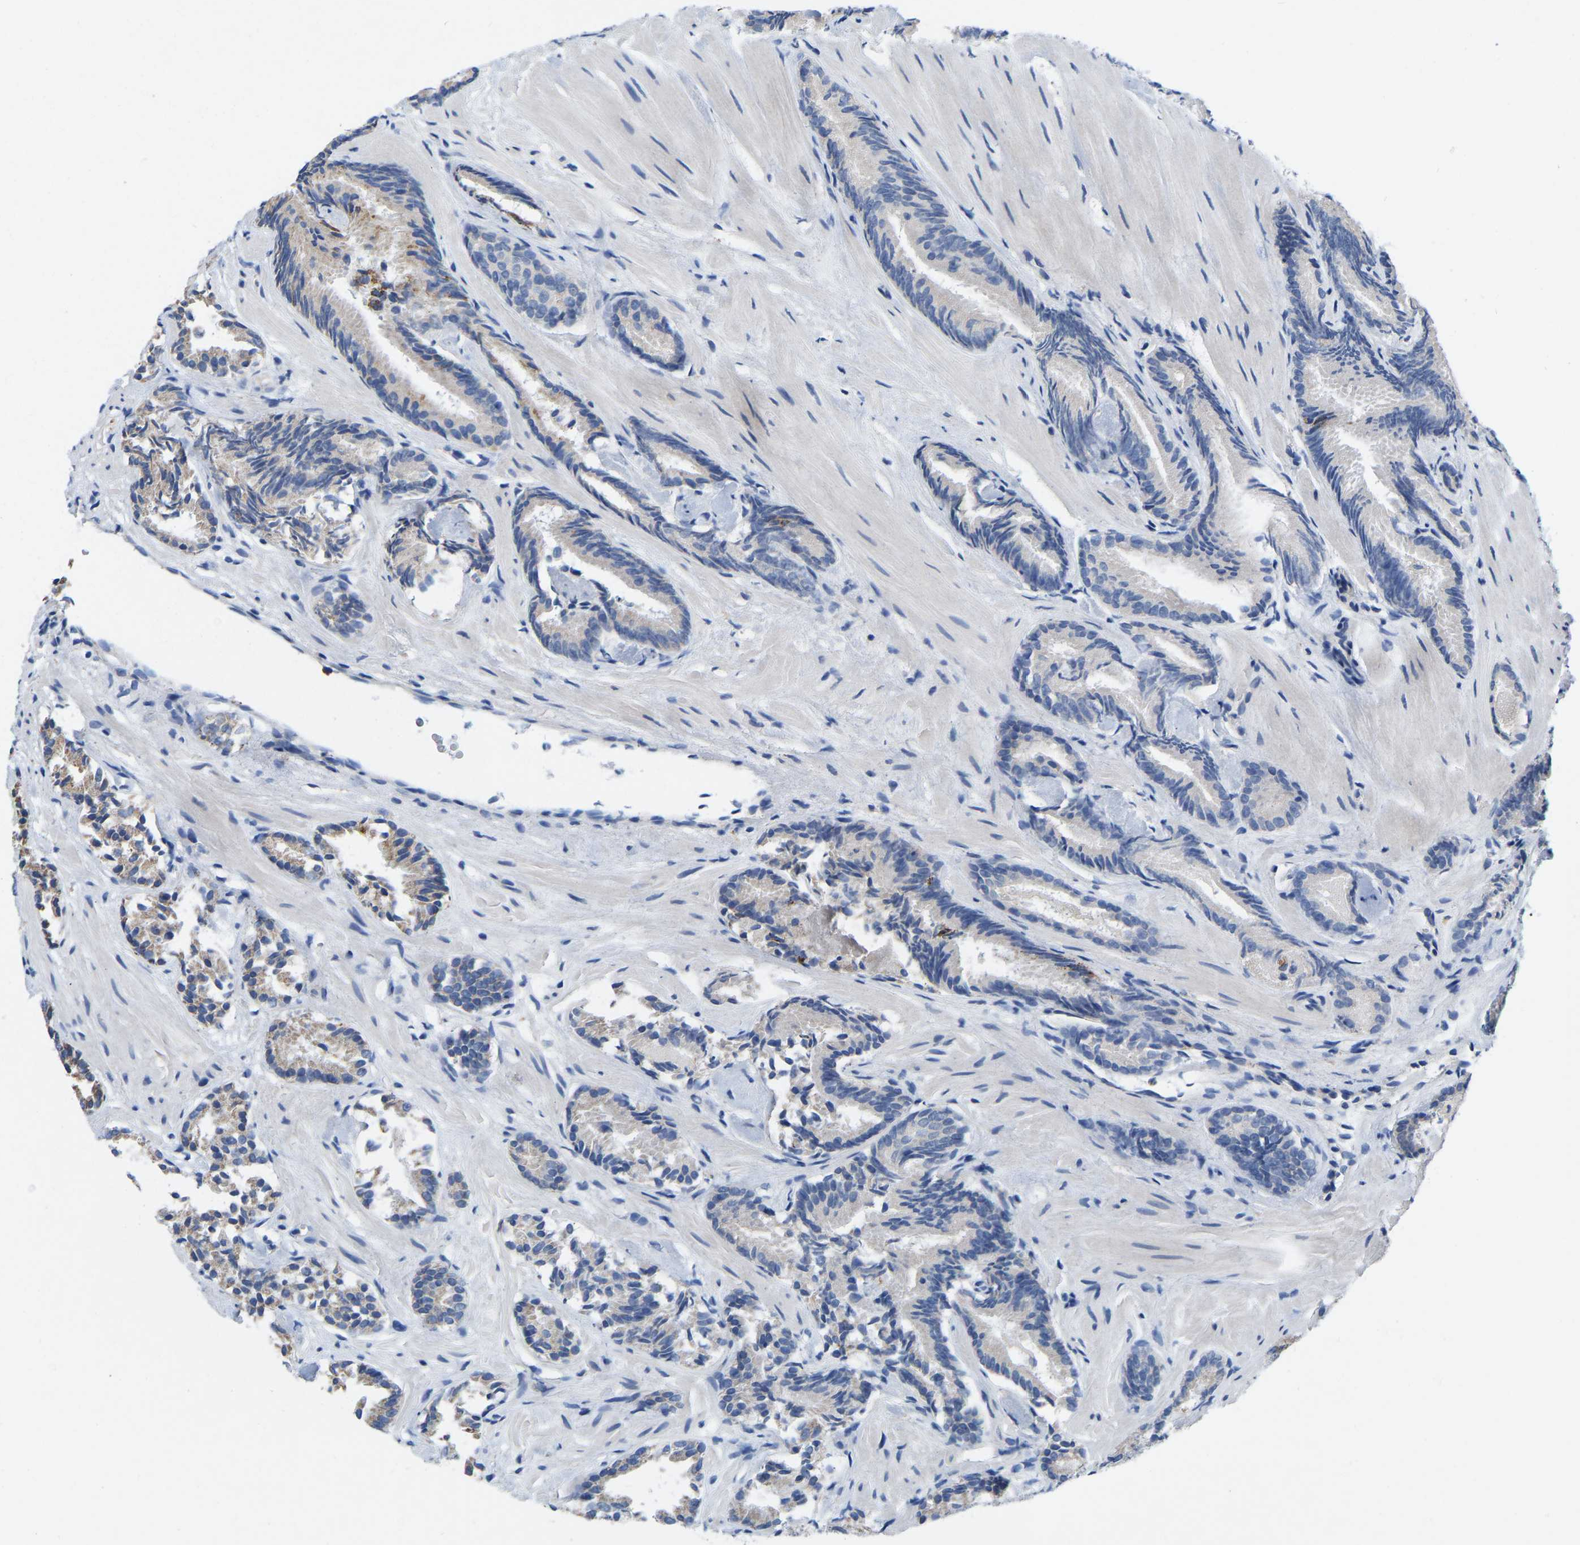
{"staining": {"intensity": "negative", "quantity": "none", "location": "none"}, "tissue": "prostate cancer", "cell_type": "Tumor cells", "image_type": "cancer", "snomed": [{"axis": "morphology", "description": "Adenocarcinoma, Low grade"}, {"axis": "topography", "description": "Prostate"}], "caption": "The photomicrograph reveals no staining of tumor cells in low-grade adenocarcinoma (prostate).", "gene": "BCL10", "patient": {"sex": "male", "age": 51}}